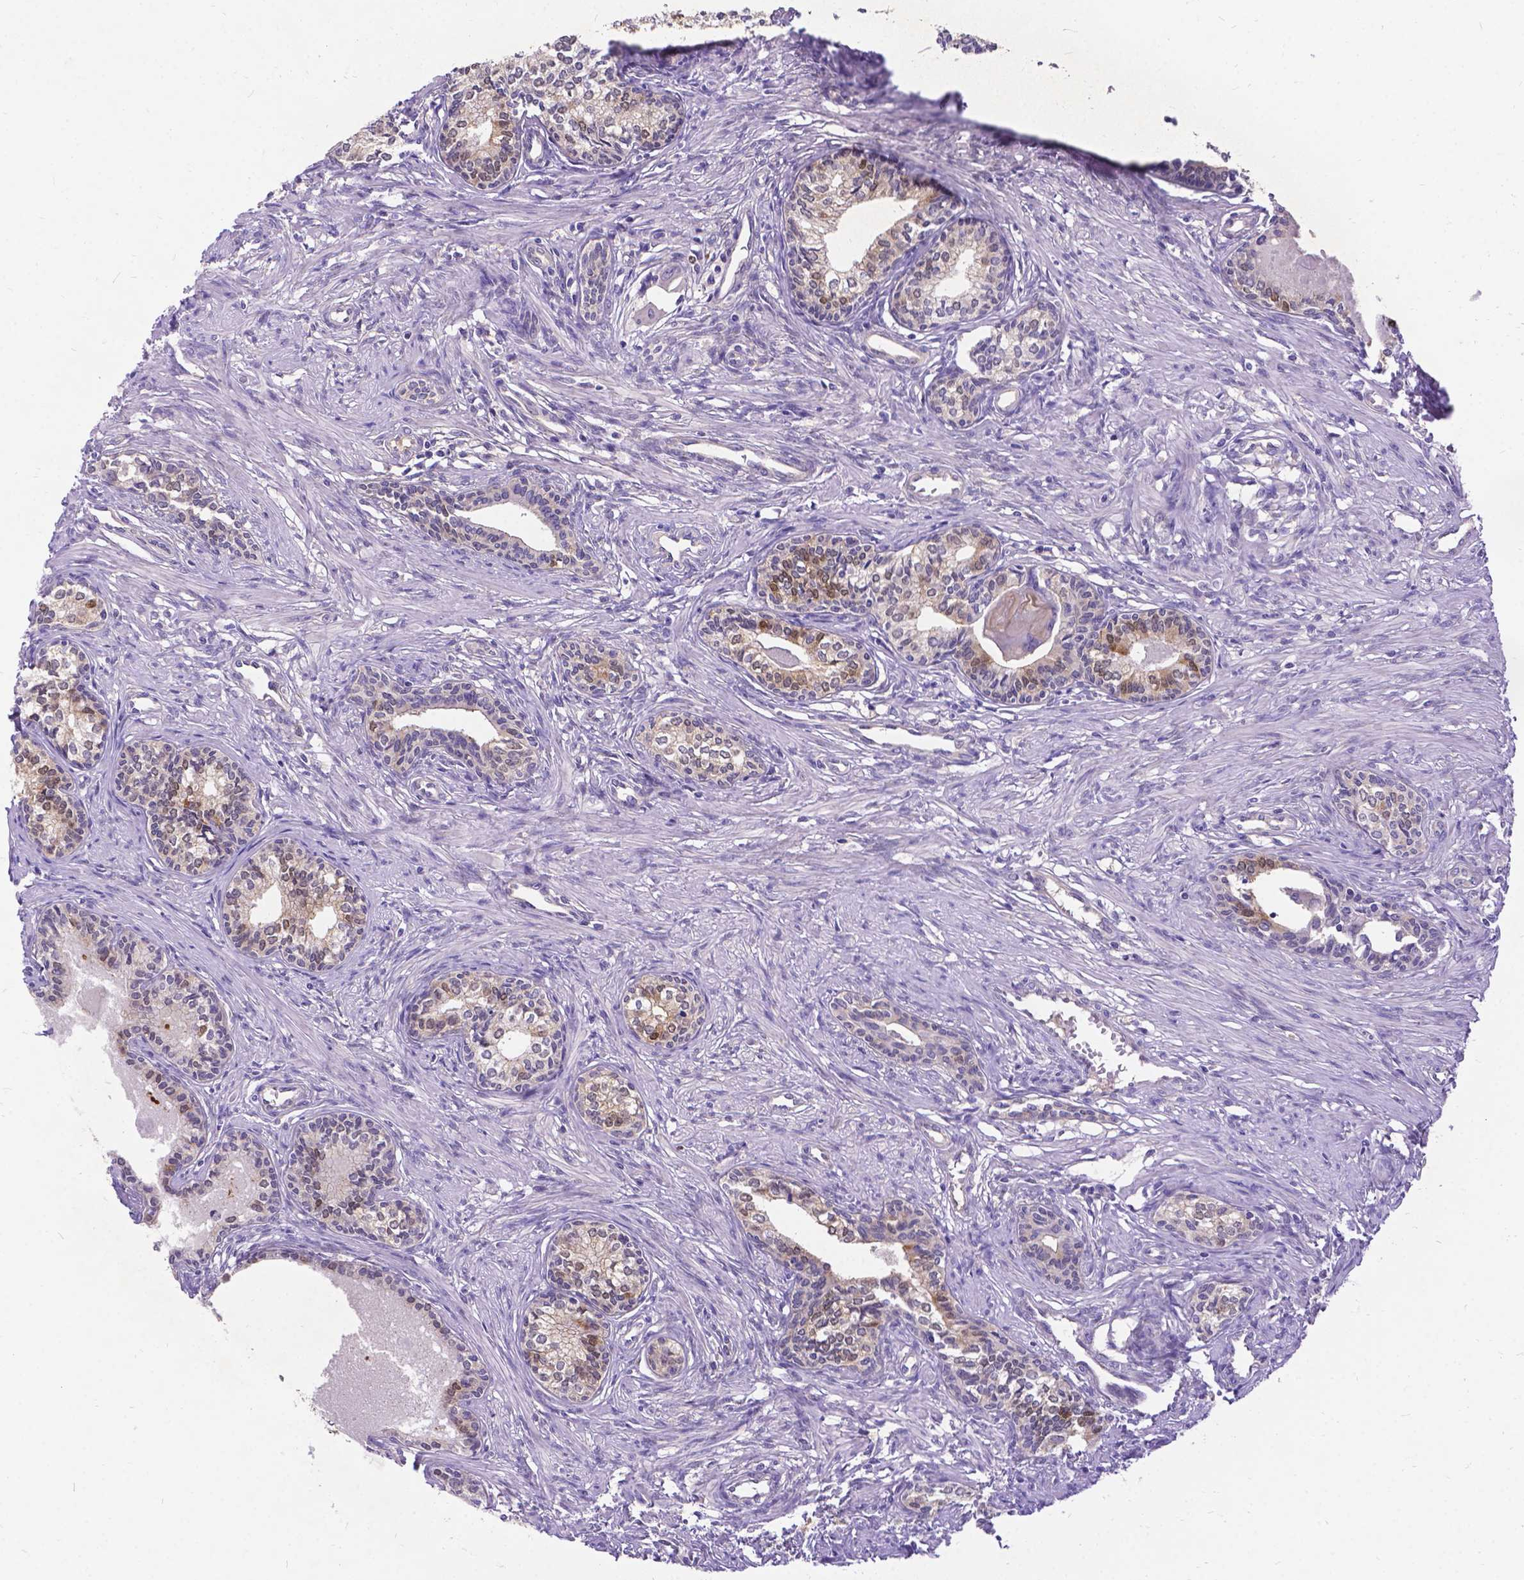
{"staining": {"intensity": "weak", "quantity": "<25%", "location": "cytoplasmic/membranous"}, "tissue": "prostate", "cell_type": "Glandular cells", "image_type": "normal", "snomed": [{"axis": "morphology", "description": "Normal tissue, NOS"}, {"axis": "topography", "description": "Prostate"}], "caption": "IHC image of normal prostate stained for a protein (brown), which reveals no expression in glandular cells. (DAB (3,3'-diaminobenzidine) IHC with hematoxylin counter stain).", "gene": "DENND6A", "patient": {"sex": "male", "age": 60}}